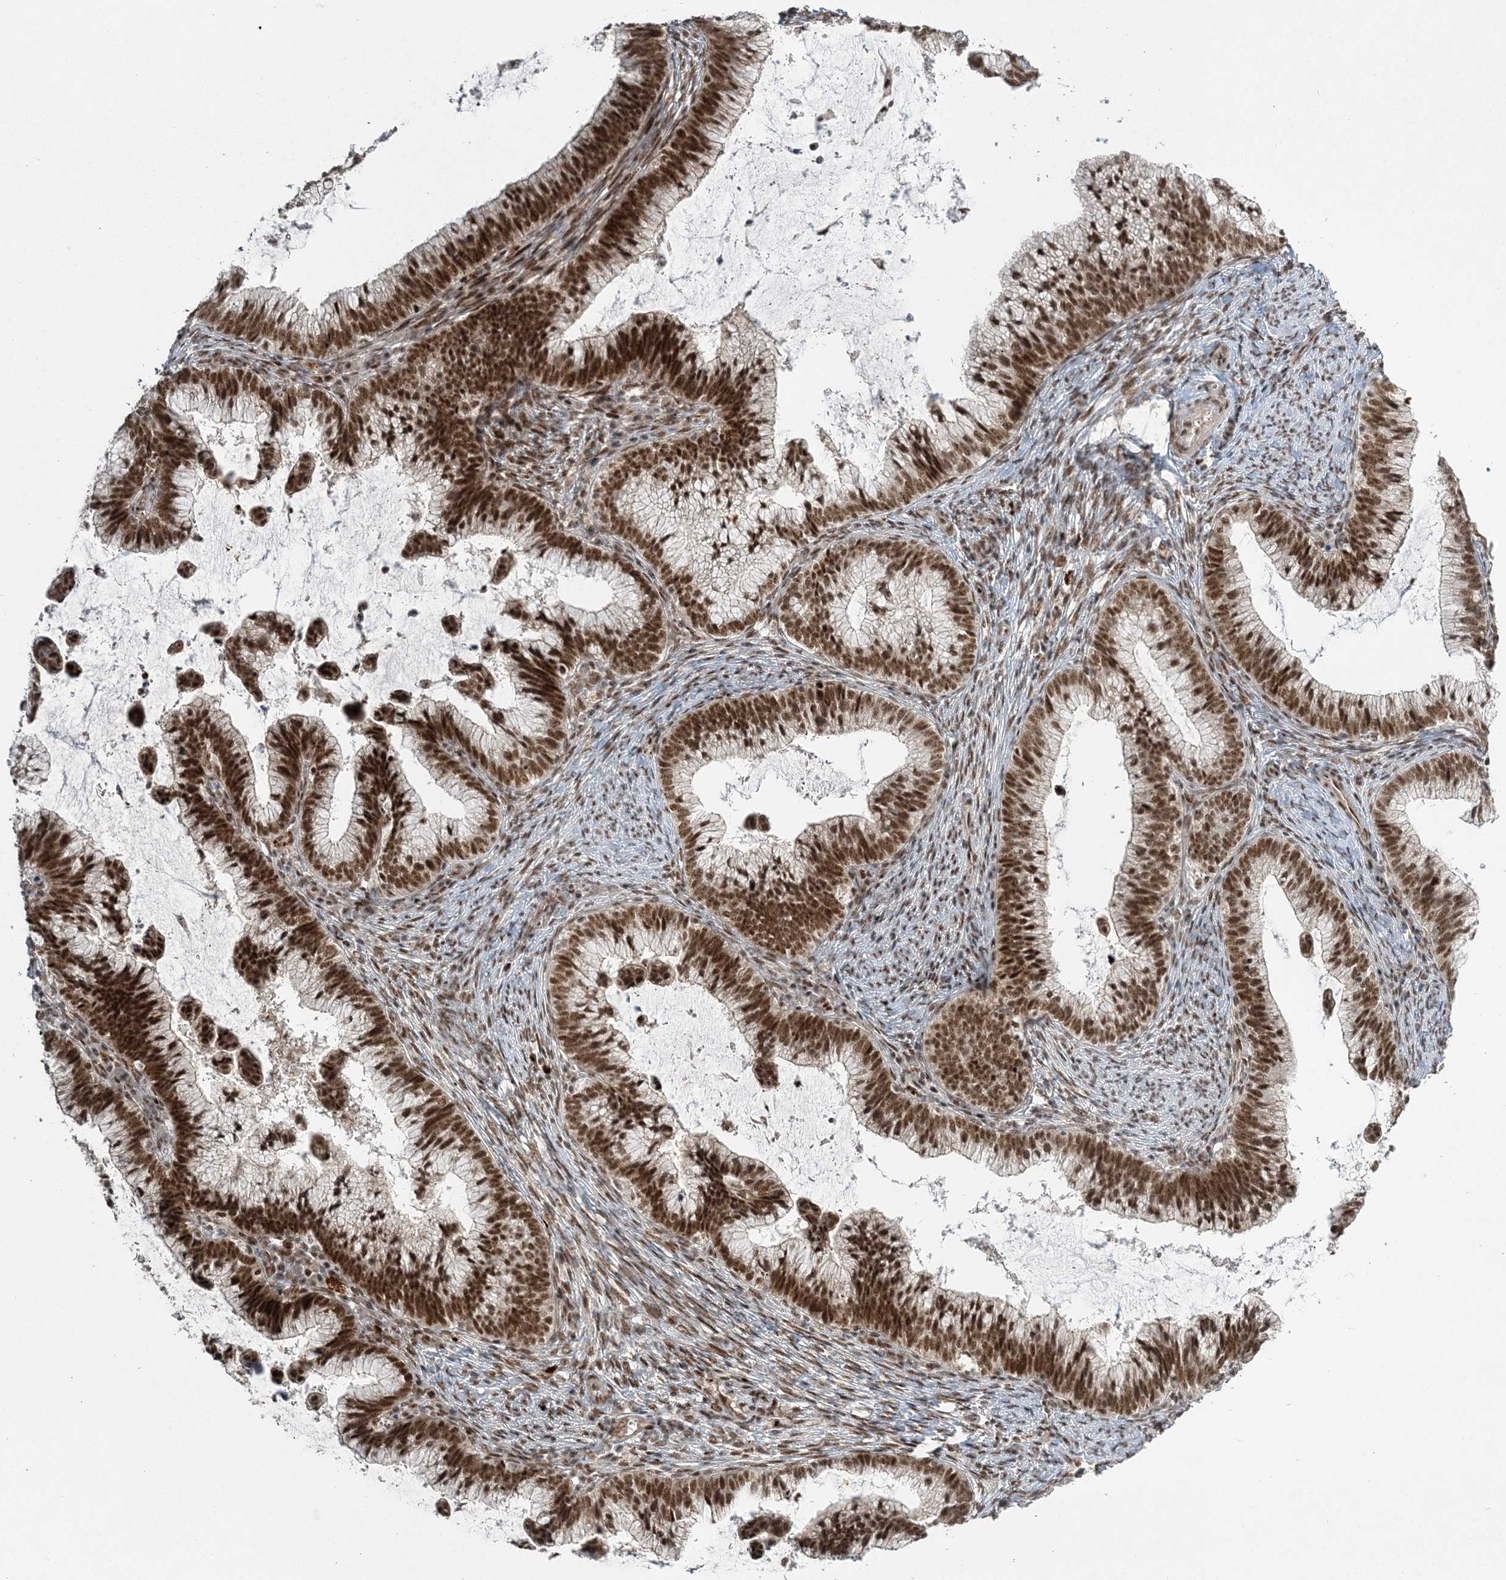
{"staining": {"intensity": "strong", "quantity": ">75%", "location": "nuclear"}, "tissue": "cervical cancer", "cell_type": "Tumor cells", "image_type": "cancer", "snomed": [{"axis": "morphology", "description": "Adenocarcinoma, NOS"}, {"axis": "topography", "description": "Cervix"}], "caption": "This photomicrograph demonstrates cervical cancer (adenocarcinoma) stained with IHC to label a protein in brown. The nuclear of tumor cells show strong positivity for the protein. Nuclei are counter-stained blue.", "gene": "CWC22", "patient": {"sex": "female", "age": 36}}